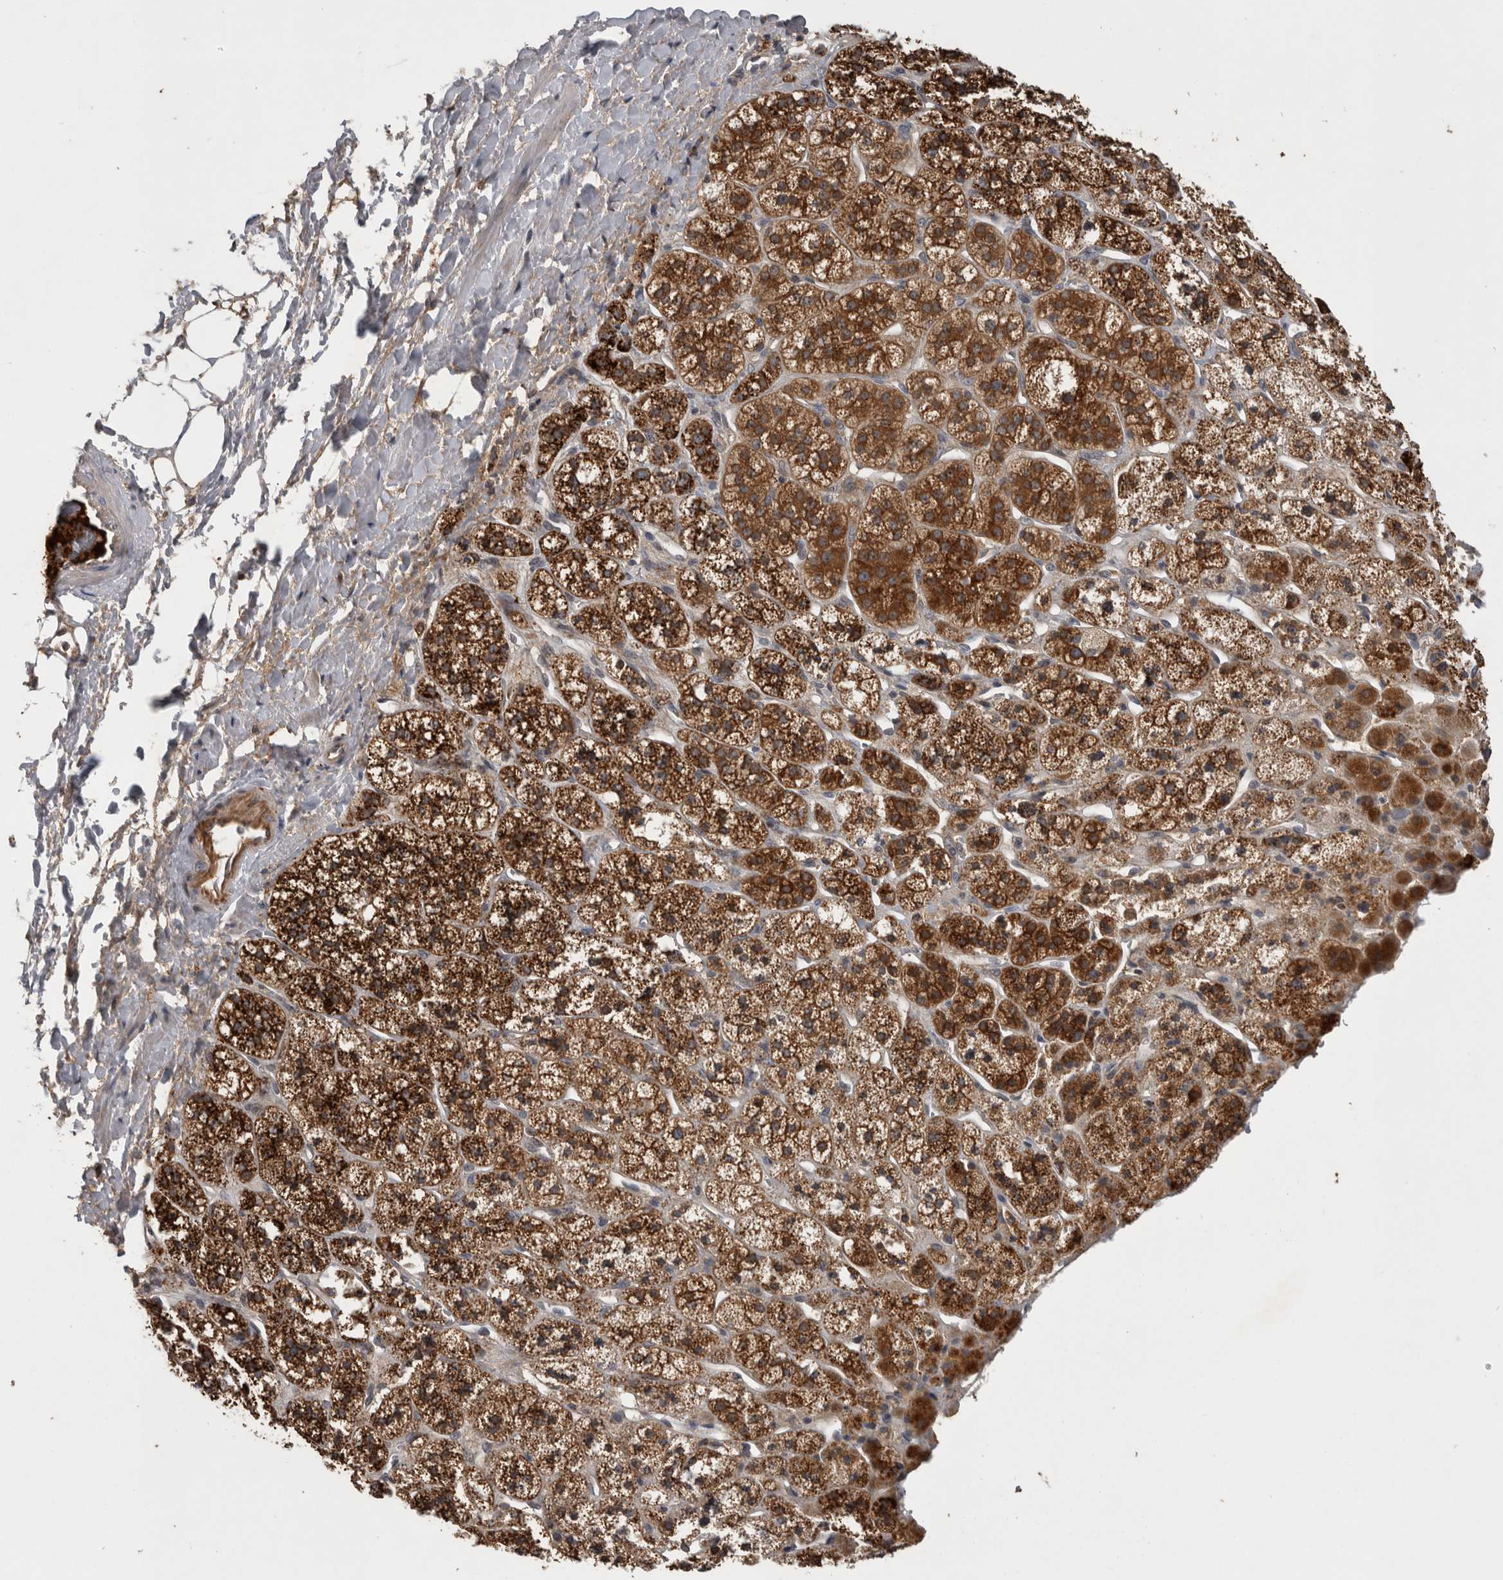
{"staining": {"intensity": "strong", "quantity": ">75%", "location": "cytoplasmic/membranous"}, "tissue": "adrenal gland", "cell_type": "Glandular cells", "image_type": "normal", "snomed": [{"axis": "morphology", "description": "Normal tissue, NOS"}, {"axis": "topography", "description": "Adrenal gland"}], "caption": "The micrograph demonstrates staining of unremarkable adrenal gland, revealing strong cytoplasmic/membranous protein positivity (brown color) within glandular cells. (Brightfield microscopy of DAB IHC at high magnification).", "gene": "TRMT61B", "patient": {"sex": "male", "age": 56}}